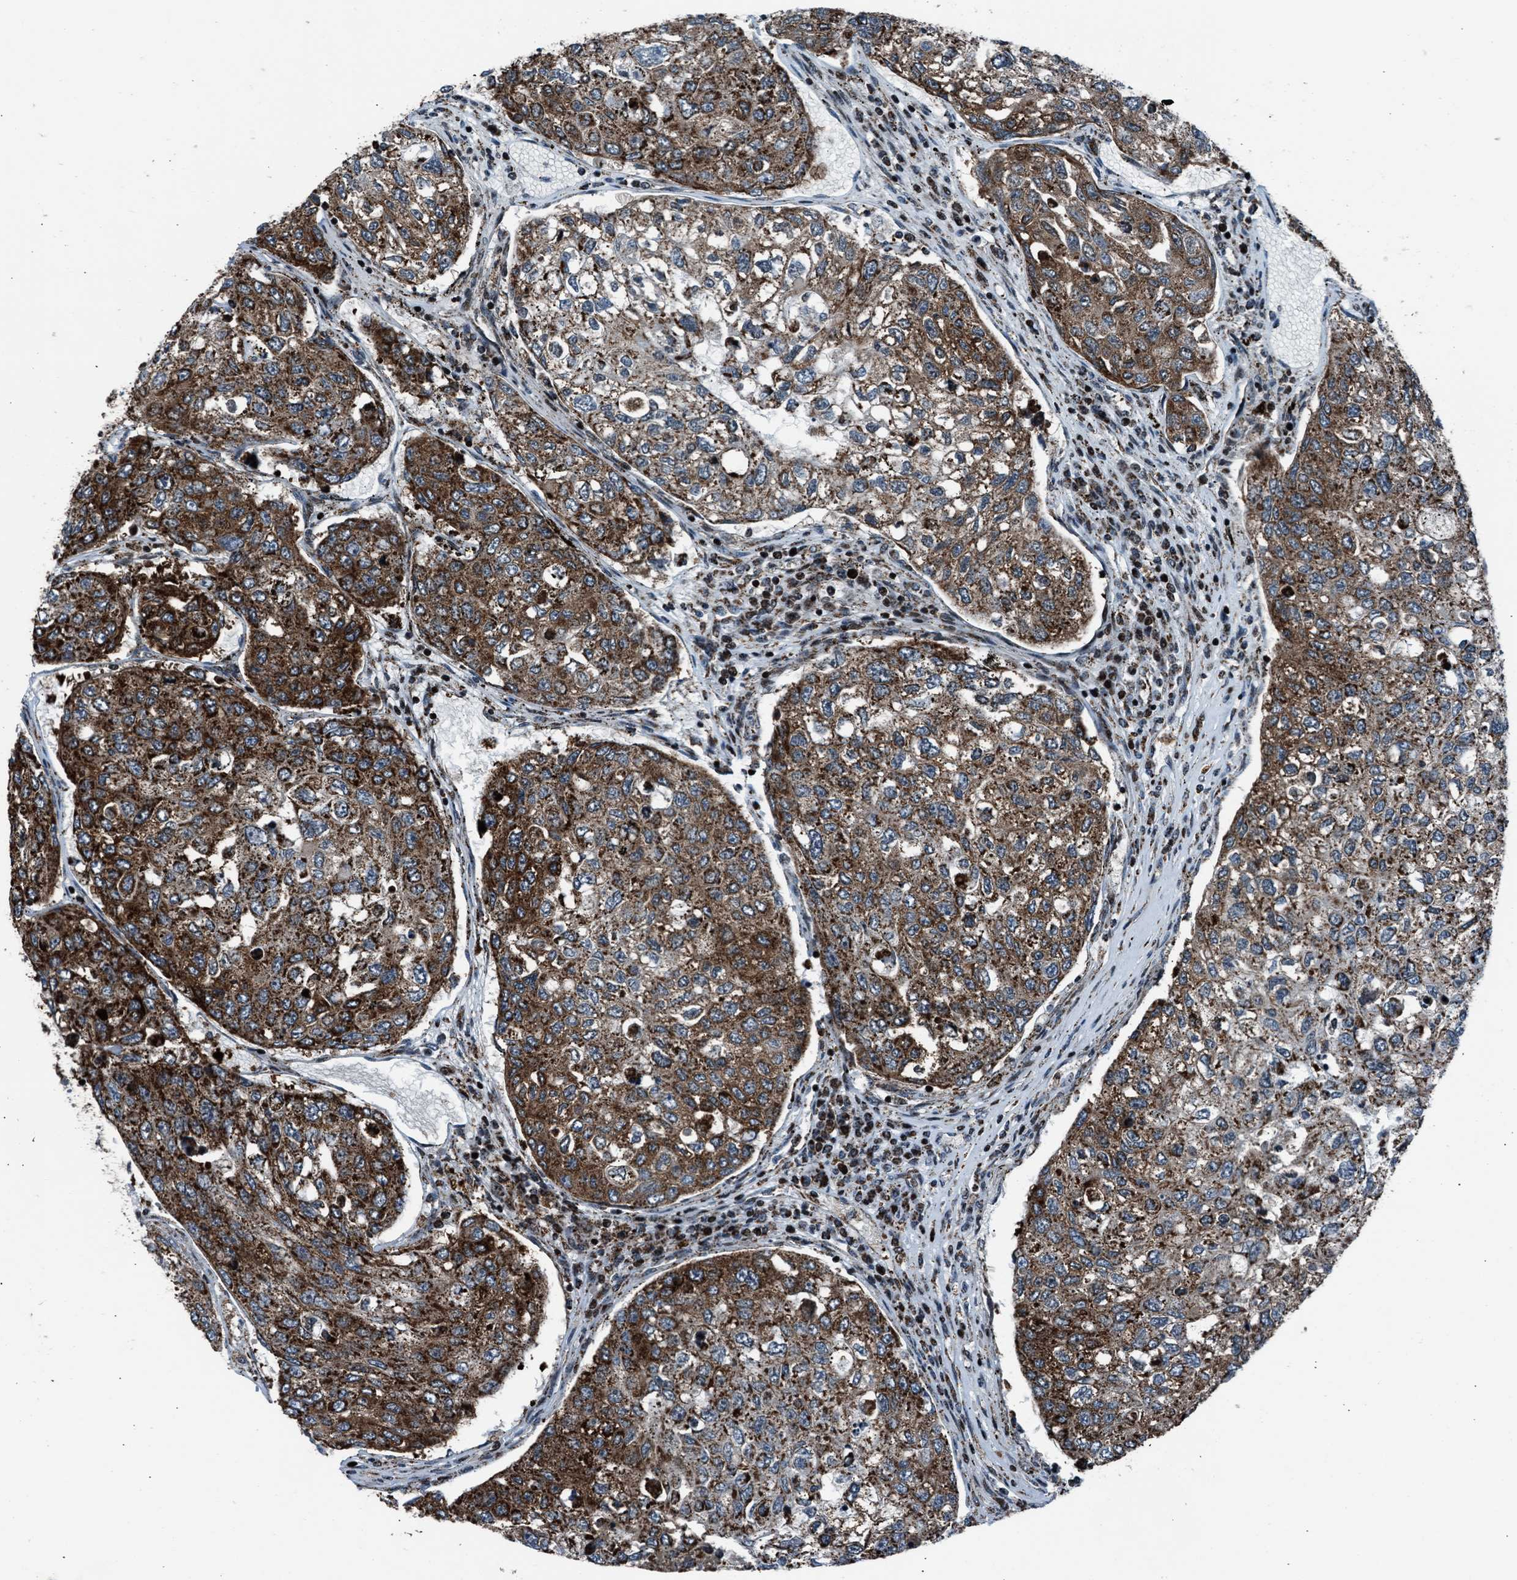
{"staining": {"intensity": "moderate", "quantity": ">75%", "location": "cytoplasmic/membranous"}, "tissue": "urothelial cancer", "cell_type": "Tumor cells", "image_type": "cancer", "snomed": [{"axis": "morphology", "description": "Urothelial carcinoma, High grade"}, {"axis": "topography", "description": "Lymph node"}, {"axis": "topography", "description": "Urinary bladder"}], "caption": "IHC of human urothelial cancer shows medium levels of moderate cytoplasmic/membranous positivity in about >75% of tumor cells.", "gene": "MORC3", "patient": {"sex": "male", "age": 51}}